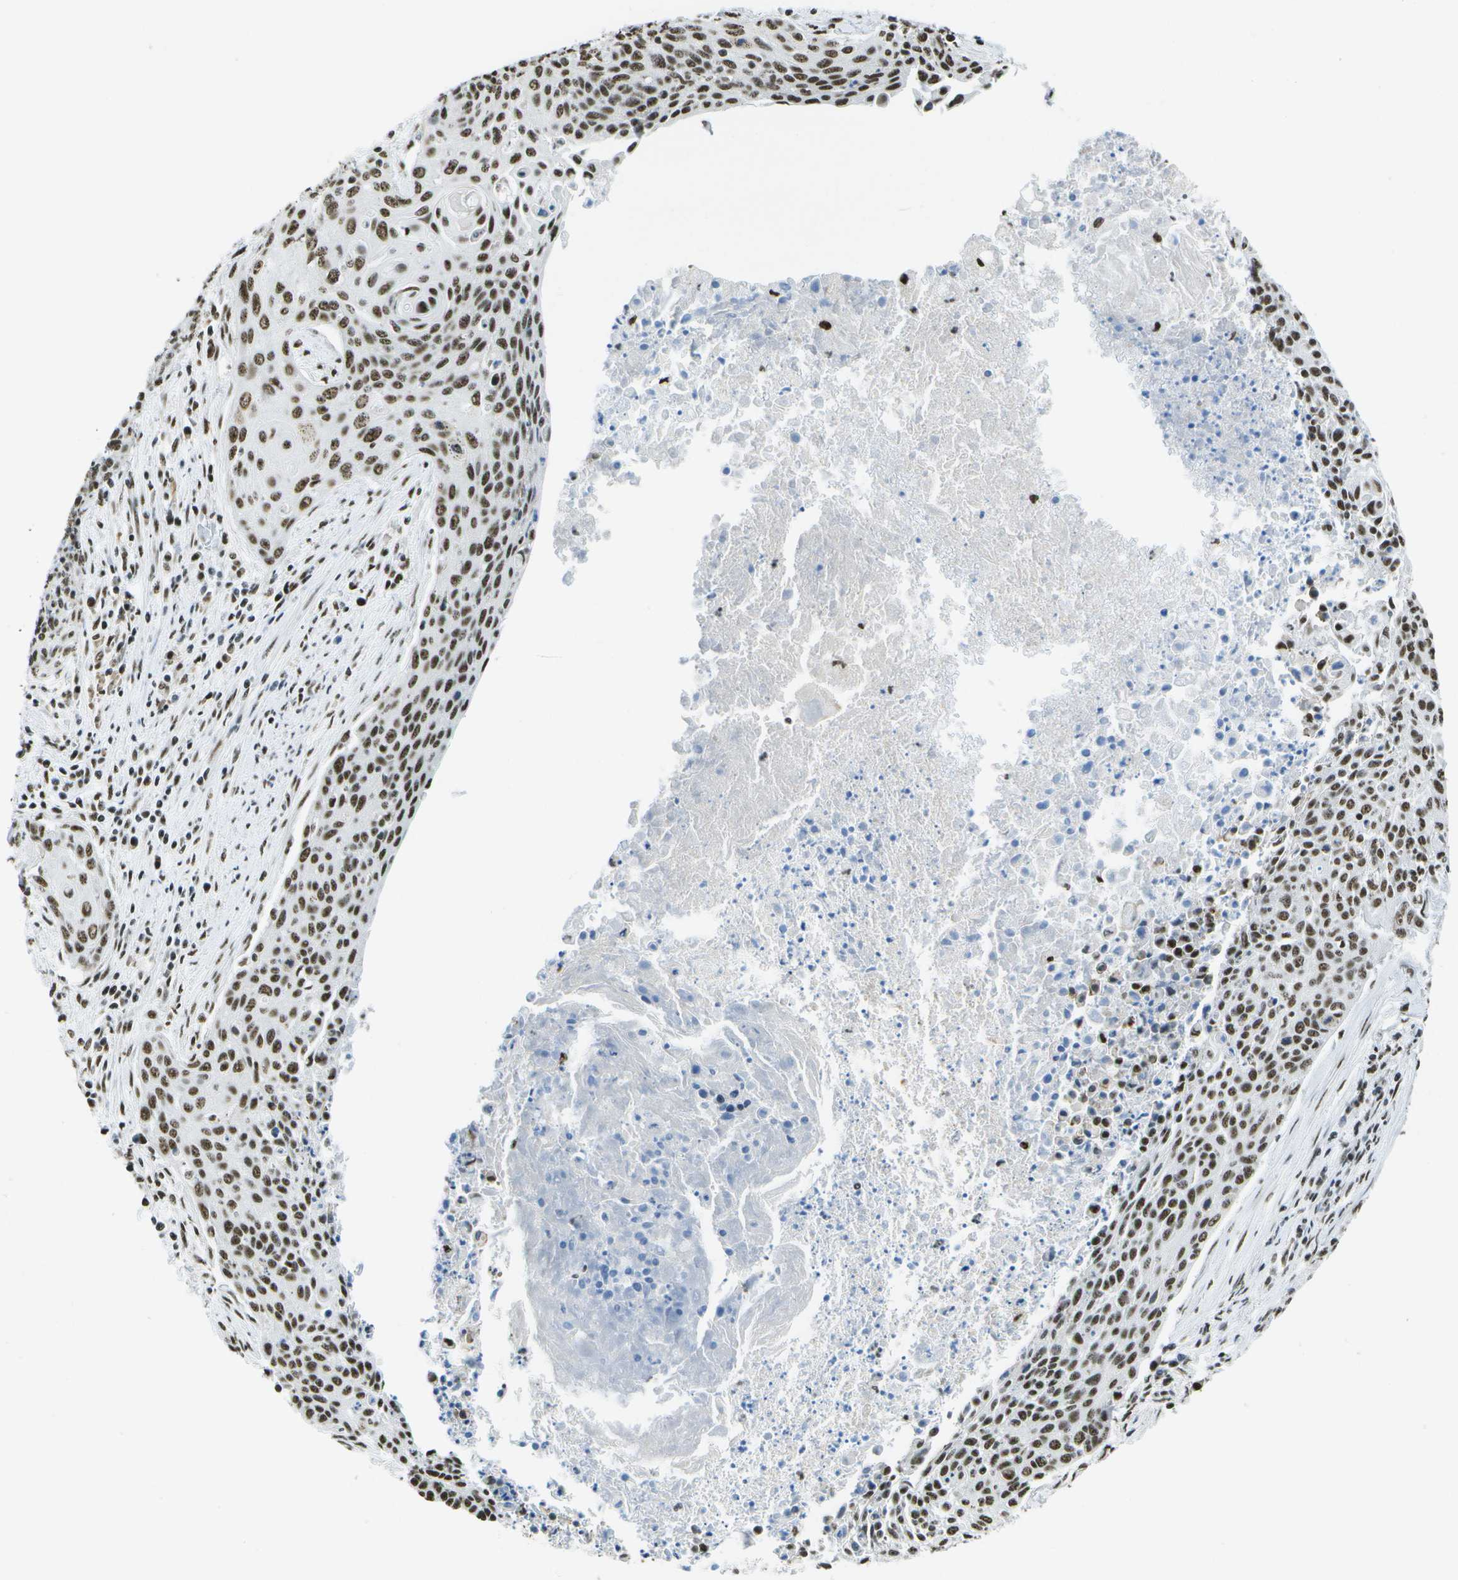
{"staining": {"intensity": "strong", "quantity": ">75%", "location": "nuclear"}, "tissue": "cervical cancer", "cell_type": "Tumor cells", "image_type": "cancer", "snomed": [{"axis": "morphology", "description": "Squamous cell carcinoma, NOS"}, {"axis": "topography", "description": "Cervix"}], "caption": "The photomicrograph exhibits immunohistochemical staining of squamous cell carcinoma (cervical). There is strong nuclear expression is identified in about >75% of tumor cells. The staining is performed using DAB (3,3'-diaminobenzidine) brown chromogen to label protein expression. The nuclei are counter-stained blue using hematoxylin.", "gene": "NSRP1", "patient": {"sex": "female", "age": 55}}